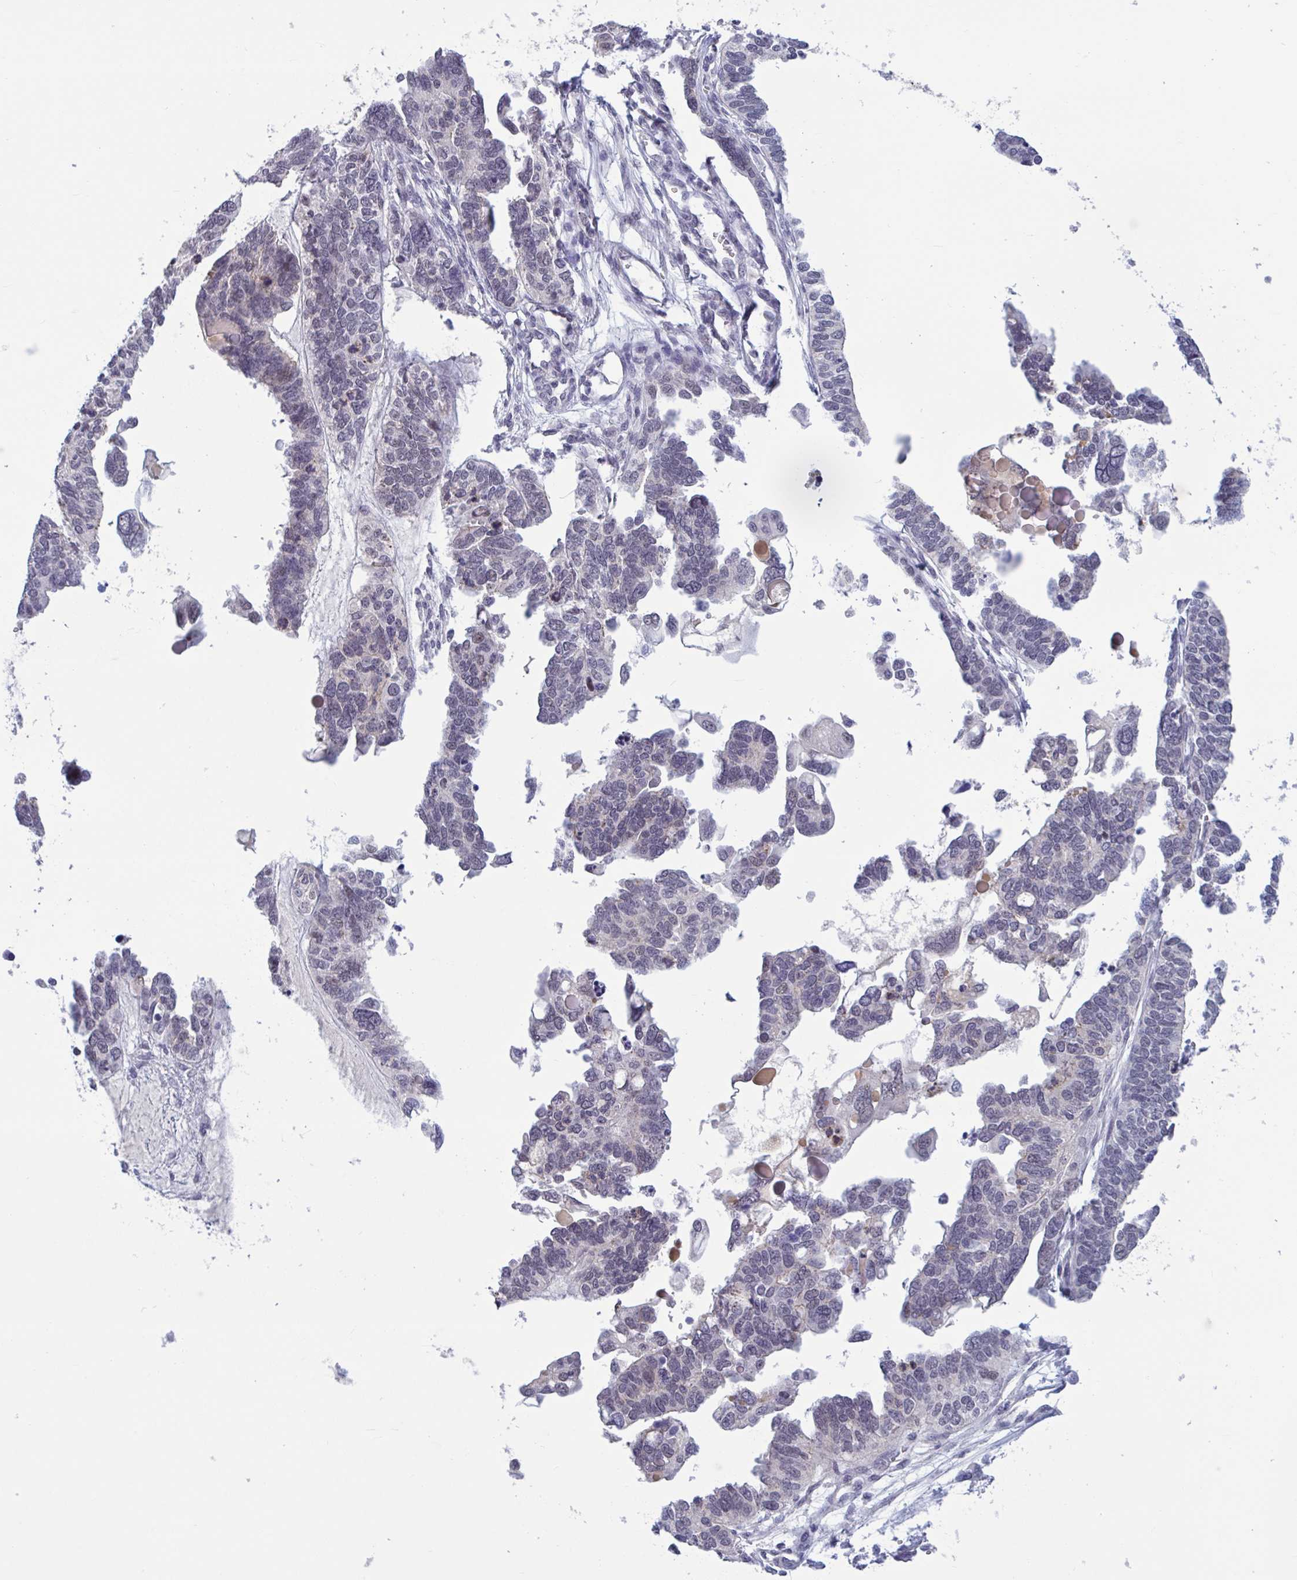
{"staining": {"intensity": "negative", "quantity": "none", "location": "none"}, "tissue": "ovarian cancer", "cell_type": "Tumor cells", "image_type": "cancer", "snomed": [{"axis": "morphology", "description": "Cystadenocarcinoma, serous, NOS"}, {"axis": "topography", "description": "Ovary"}], "caption": "Histopathology image shows no protein staining in tumor cells of ovarian serous cystadenocarcinoma tissue.", "gene": "CNGB3", "patient": {"sex": "female", "age": 51}}